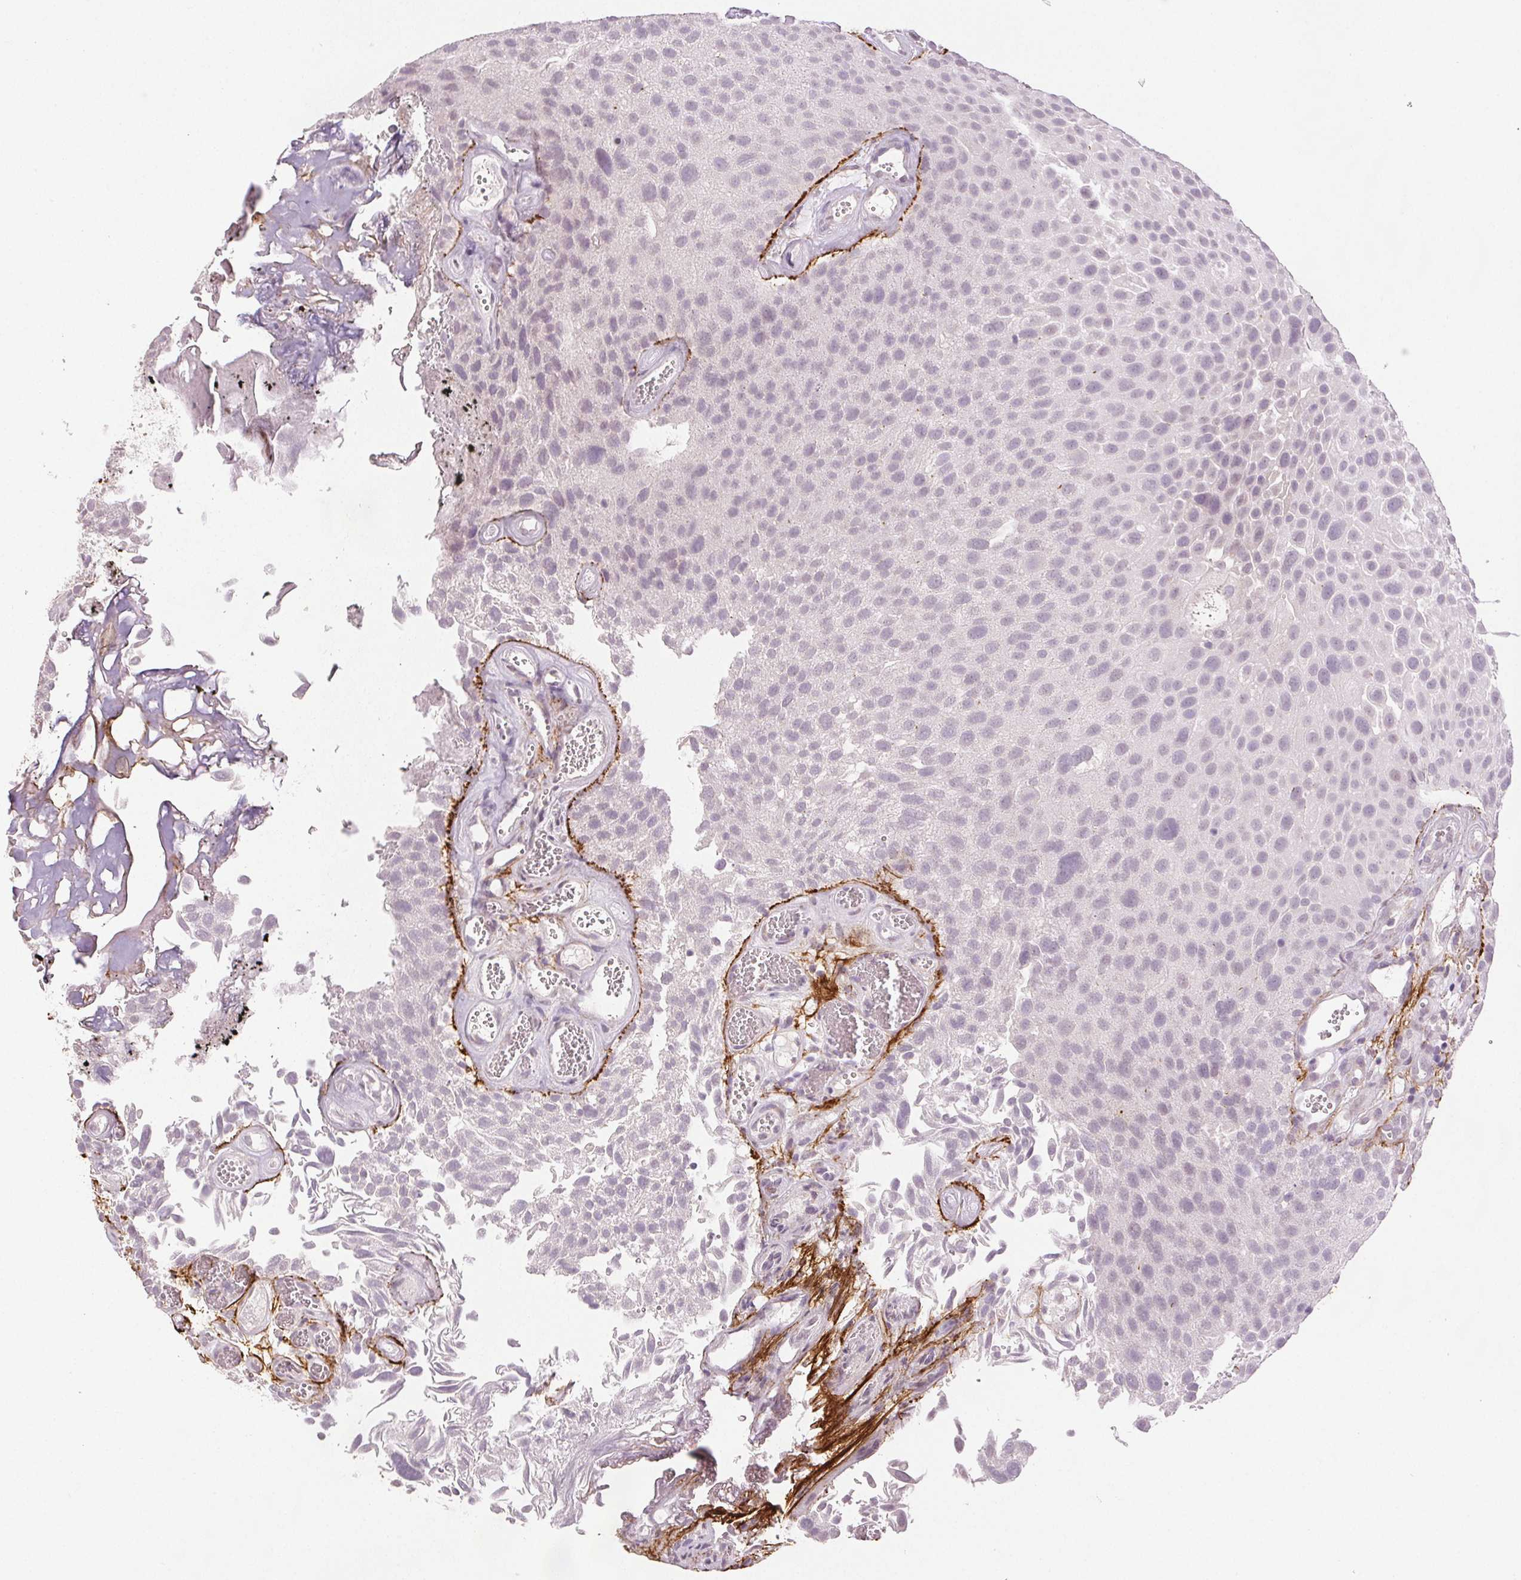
{"staining": {"intensity": "negative", "quantity": "none", "location": "none"}, "tissue": "urothelial cancer", "cell_type": "Tumor cells", "image_type": "cancer", "snomed": [{"axis": "morphology", "description": "Urothelial carcinoma, Low grade"}, {"axis": "topography", "description": "Urinary bladder"}], "caption": "DAB (3,3'-diaminobenzidine) immunohistochemical staining of urothelial carcinoma (low-grade) exhibits no significant expression in tumor cells.", "gene": "FBN1", "patient": {"sex": "male", "age": 72}}